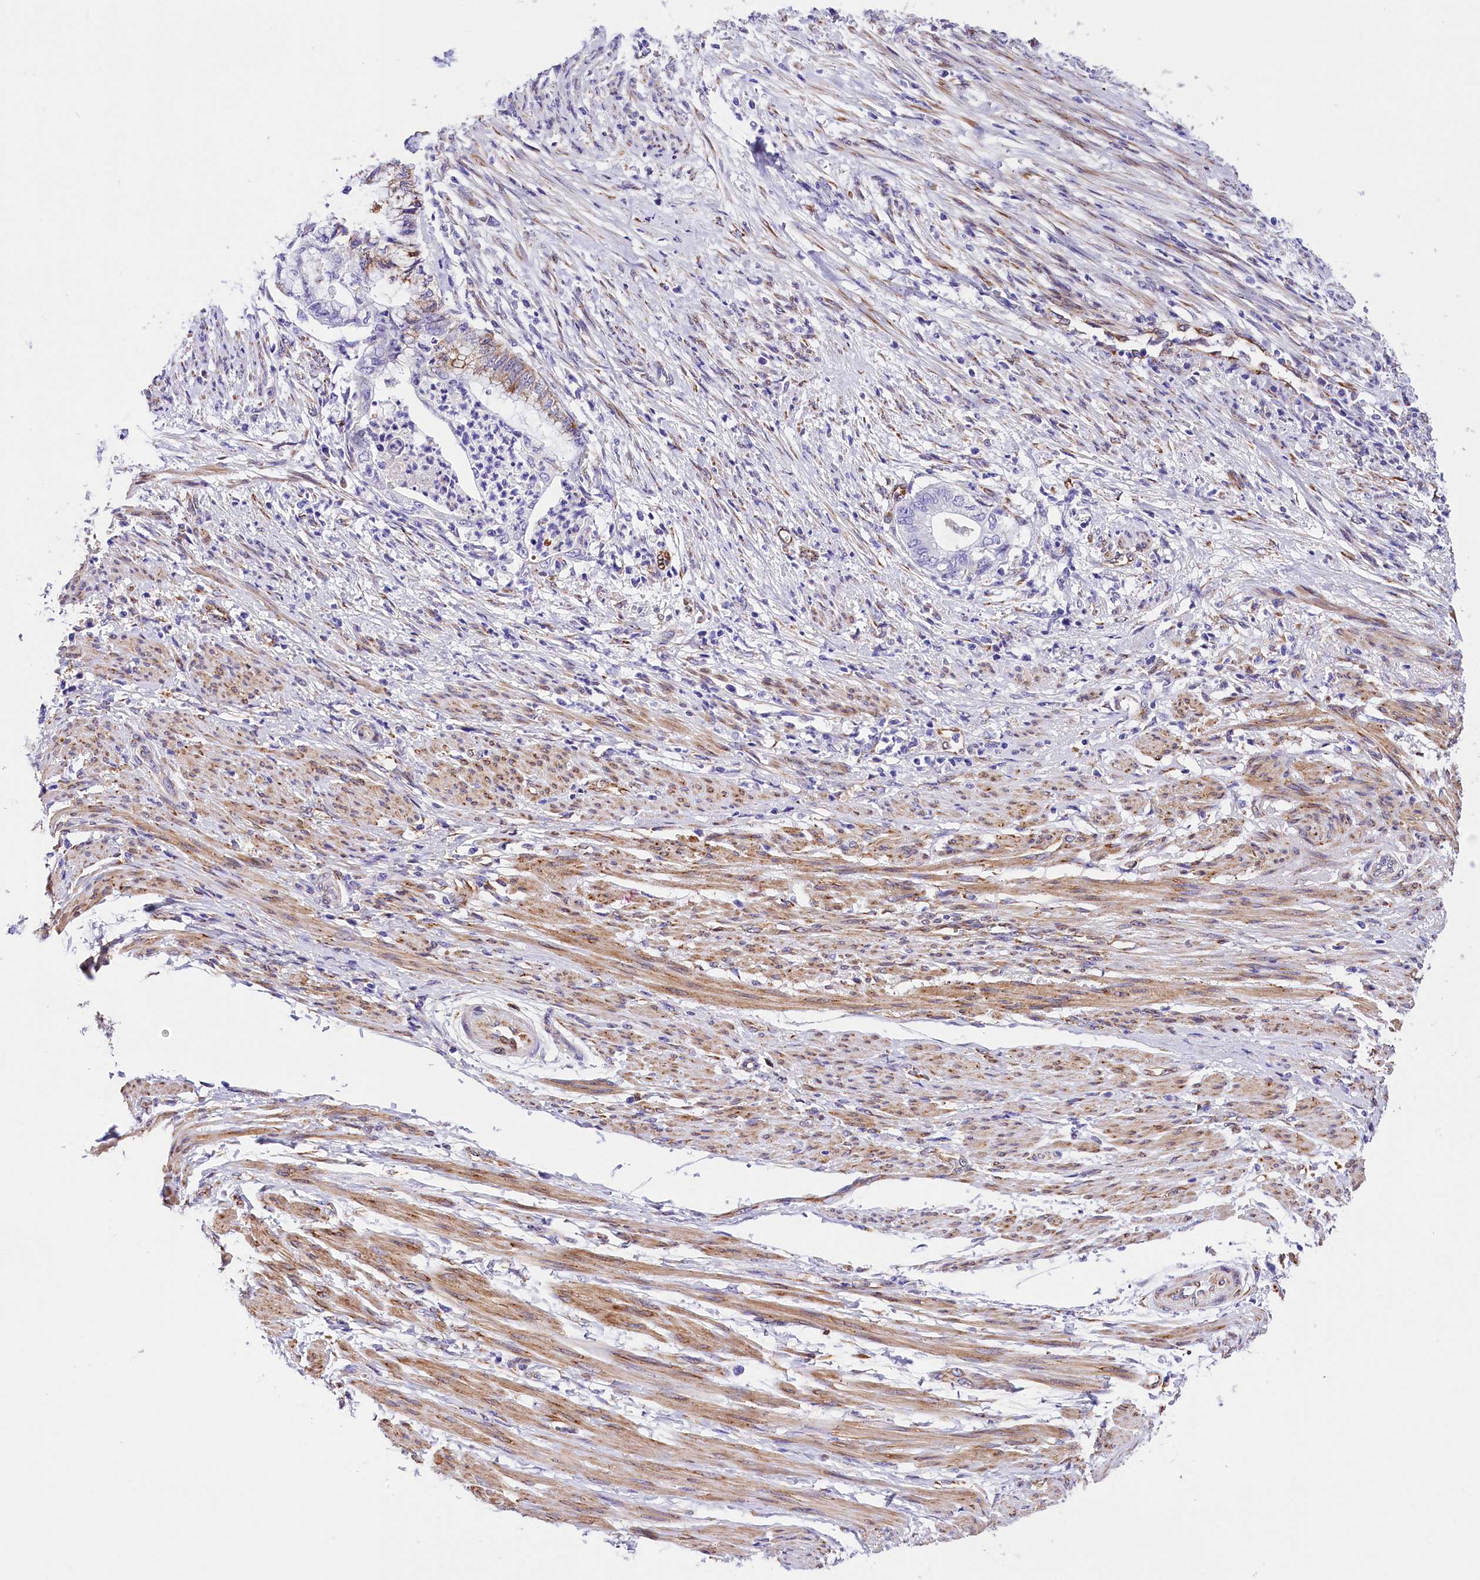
{"staining": {"intensity": "moderate", "quantity": "25%-75%", "location": "cytoplasmic/membranous"}, "tissue": "endometrial cancer", "cell_type": "Tumor cells", "image_type": "cancer", "snomed": [{"axis": "morphology", "description": "Necrosis, NOS"}, {"axis": "morphology", "description": "Adenocarcinoma, NOS"}, {"axis": "topography", "description": "Endometrium"}], "caption": "The immunohistochemical stain highlights moderate cytoplasmic/membranous expression in tumor cells of endometrial cancer tissue. The staining is performed using DAB brown chromogen to label protein expression. The nuclei are counter-stained blue using hematoxylin.", "gene": "ITGA1", "patient": {"sex": "female", "age": 79}}